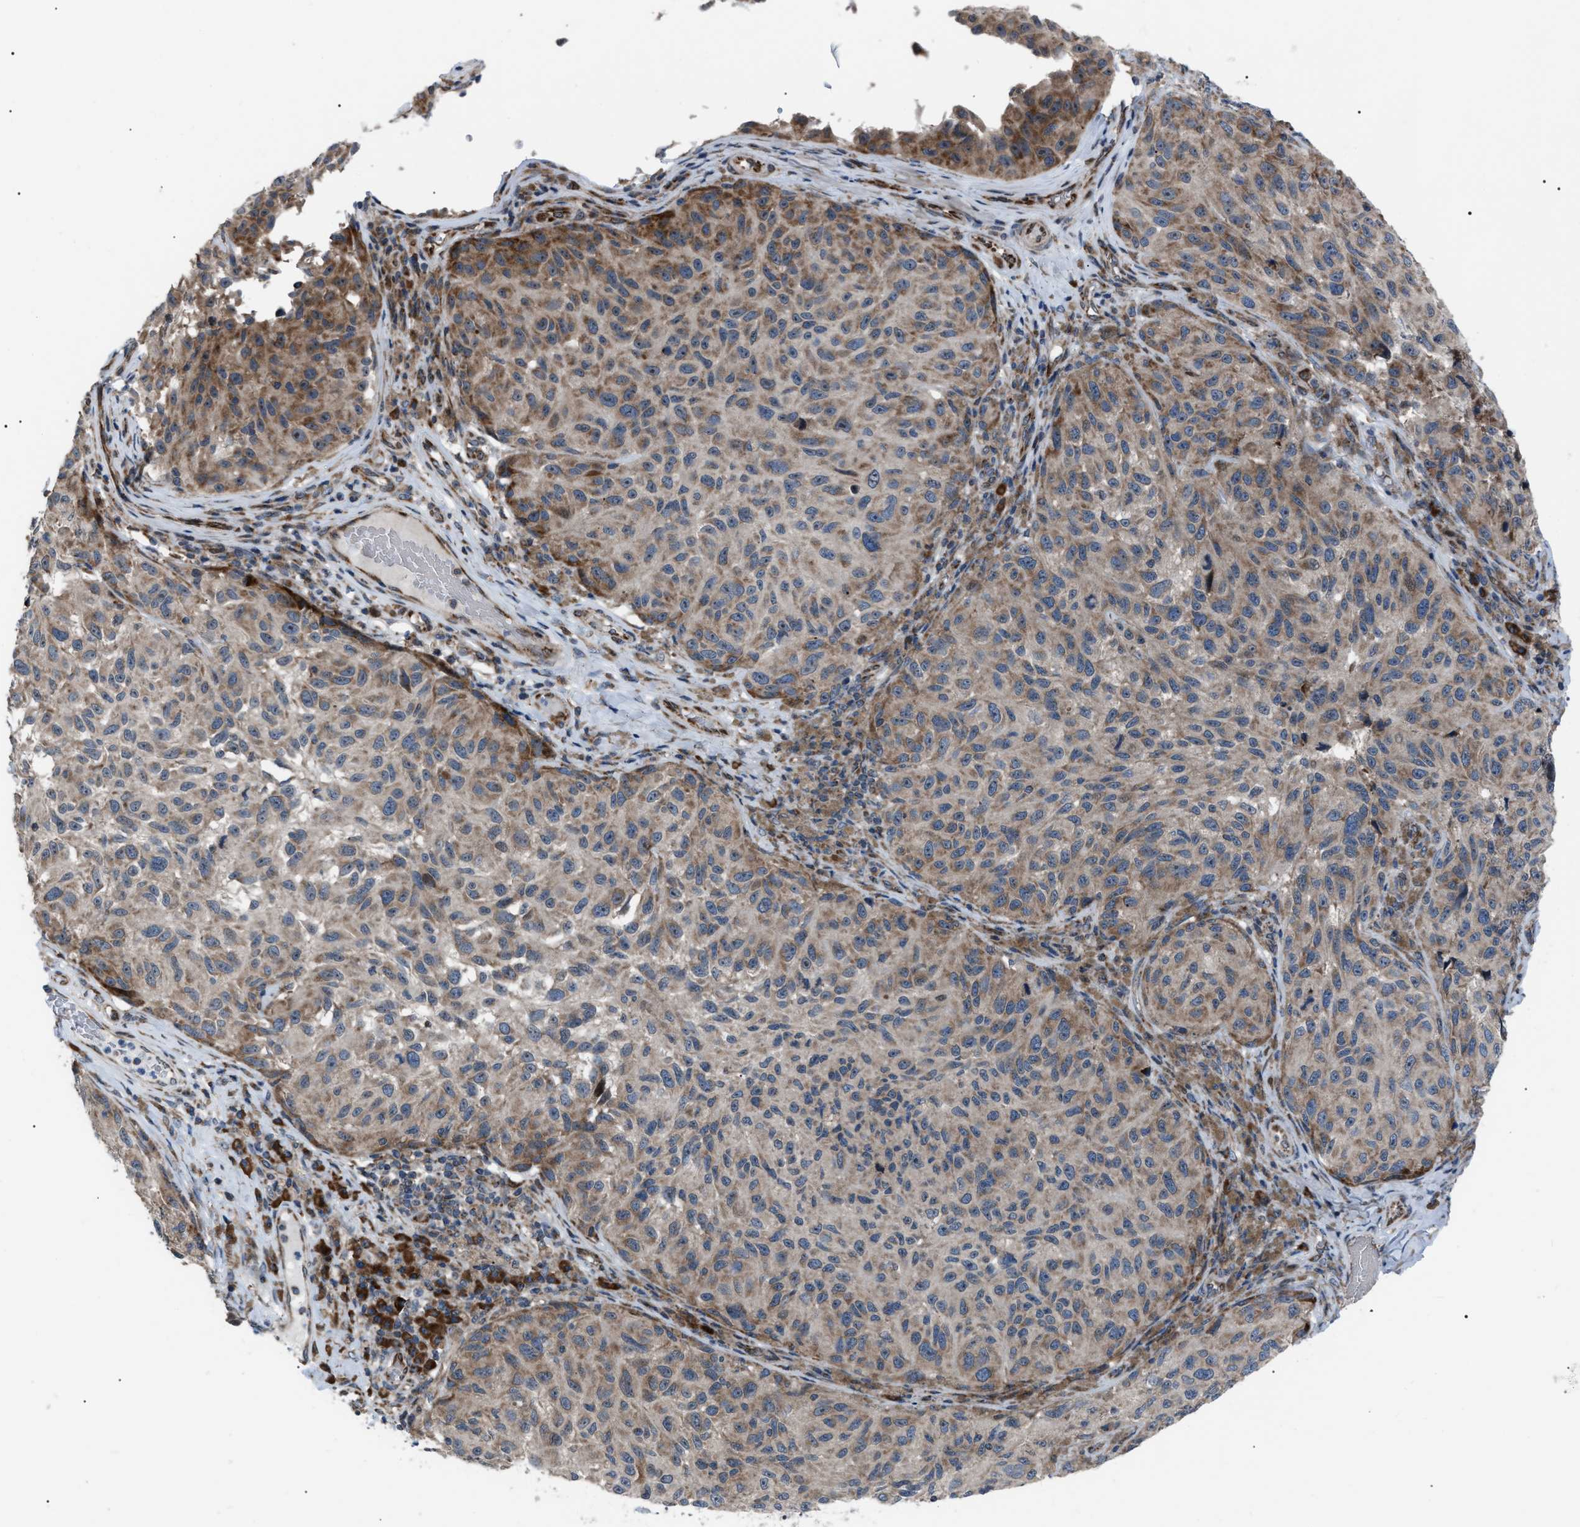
{"staining": {"intensity": "moderate", "quantity": ">75%", "location": "cytoplasmic/membranous"}, "tissue": "melanoma", "cell_type": "Tumor cells", "image_type": "cancer", "snomed": [{"axis": "morphology", "description": "Malignant melanoma, NOS"}, {"axis": "topography", "description": "Skin"}], "caption": "Immunohistochemical staining of melanoma exhibits moderate cytoplasmic/membranous protein expression in about >75% of tumor cells. The staining was performed using DAB (3,3'-diaminobenzidine) to visualize the protein expression in brown, while the nuclei were stained in blue with hematoxylin (Magnification: 20x).", "gene": "AGO2", "patient": {"sex": "female", "age": 73}}